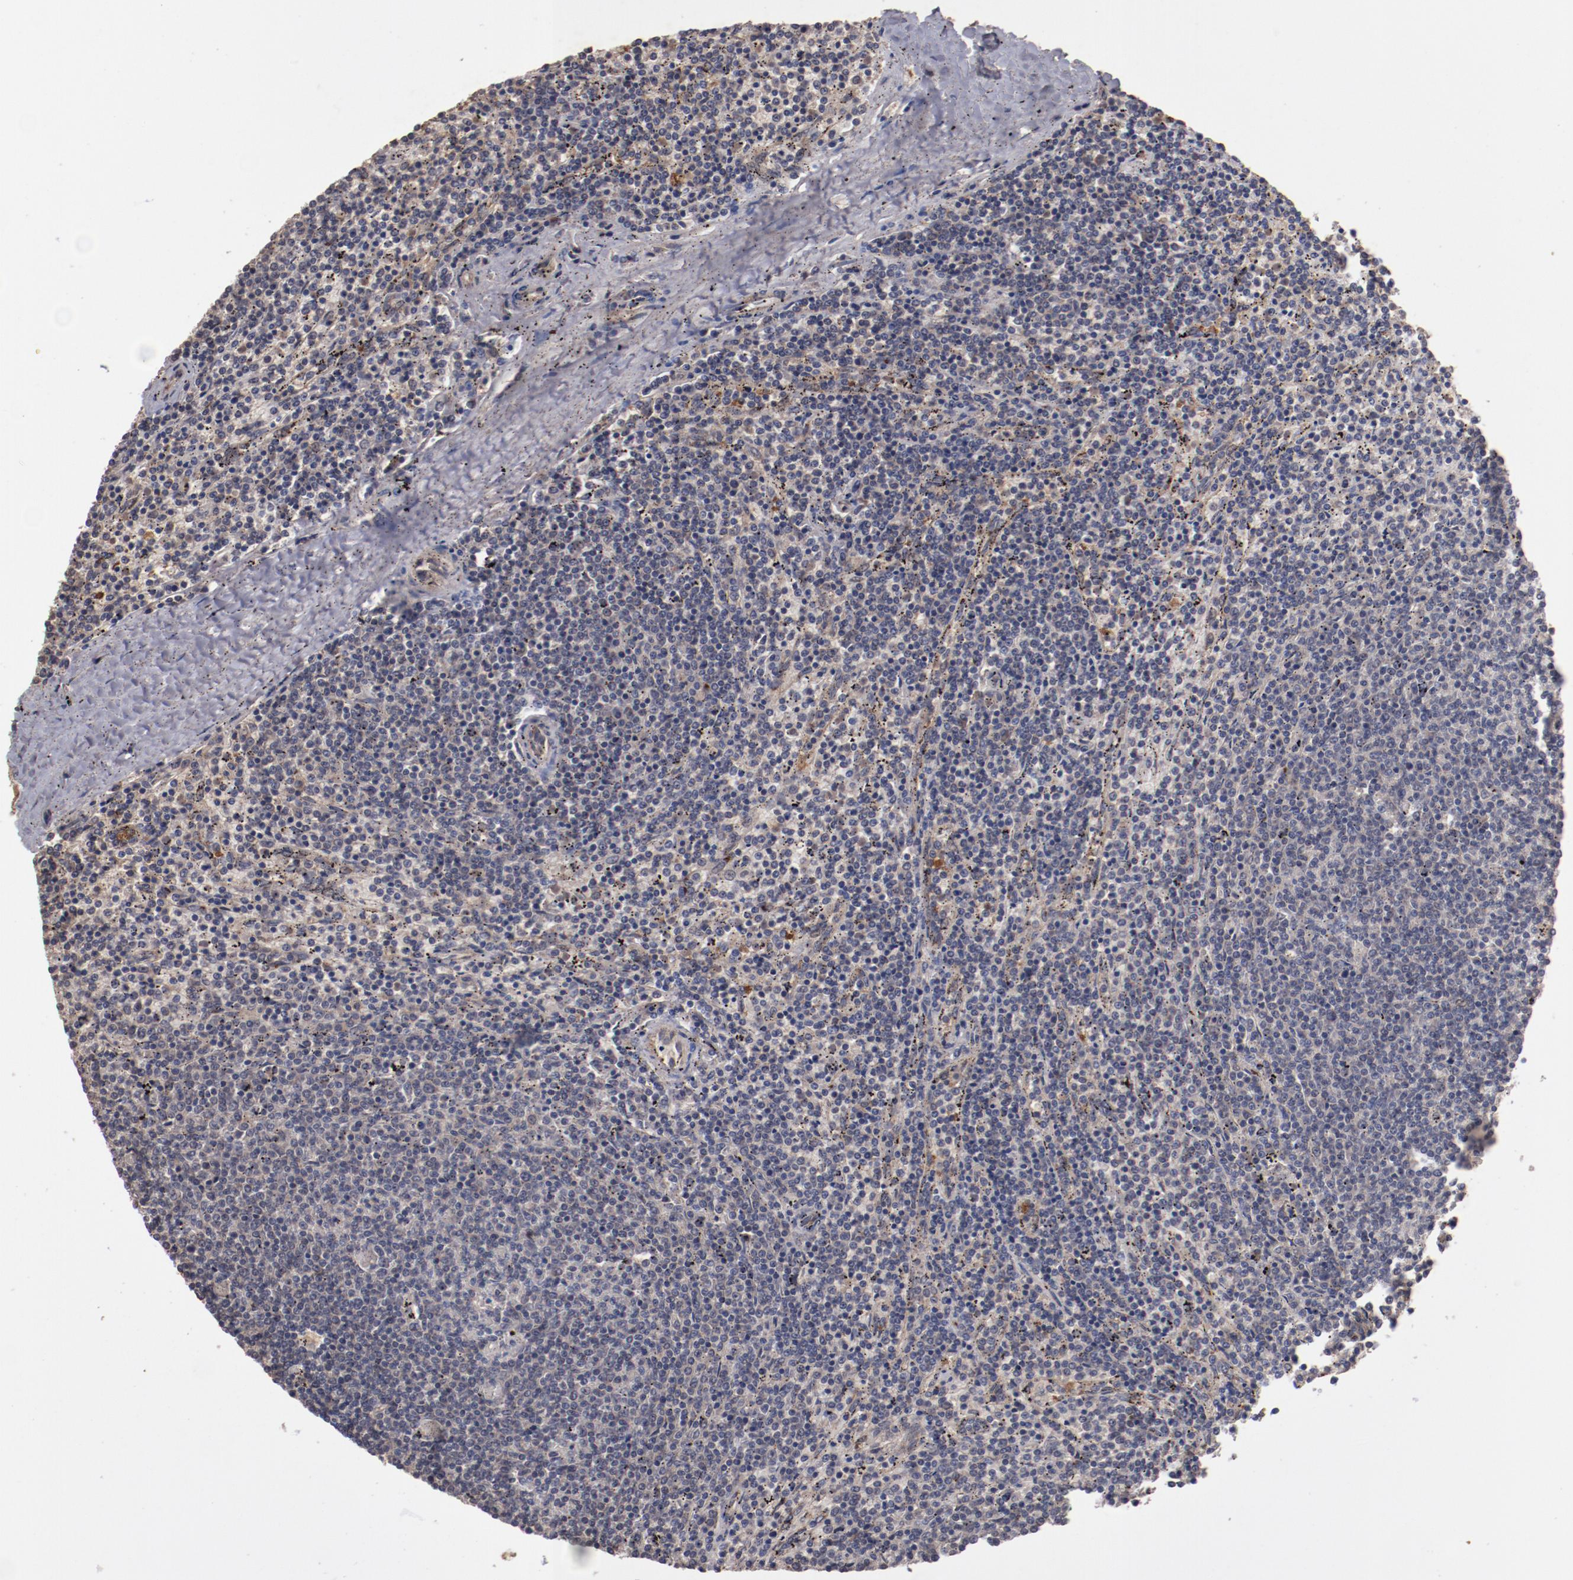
{"staining": {"intensity": "weak", "quantity": ">75%", "location": "cytoplasmic/membranous"}, "tissue": "lymphoma", "cell_type": "Tumor cells", "image_type": "cancer", "snomed": [{"axis": "morphology", "description": "Malignant lymphoma, non-Hodgkin's type, Low grade"}, {"axis": "topography", "description": "Spleen"}], "caption": "DAB (3,3'-diaminobenzidine) immunohistochemical staining of human malignant lymphoma, non-Hodgkin's type (low-grade) exhibits weak cytoplasmic/membranous protein staining in about >75% of tumor cells.", "gene": "DIPK2B", "patient": {"sex": "female", "age": 50}}